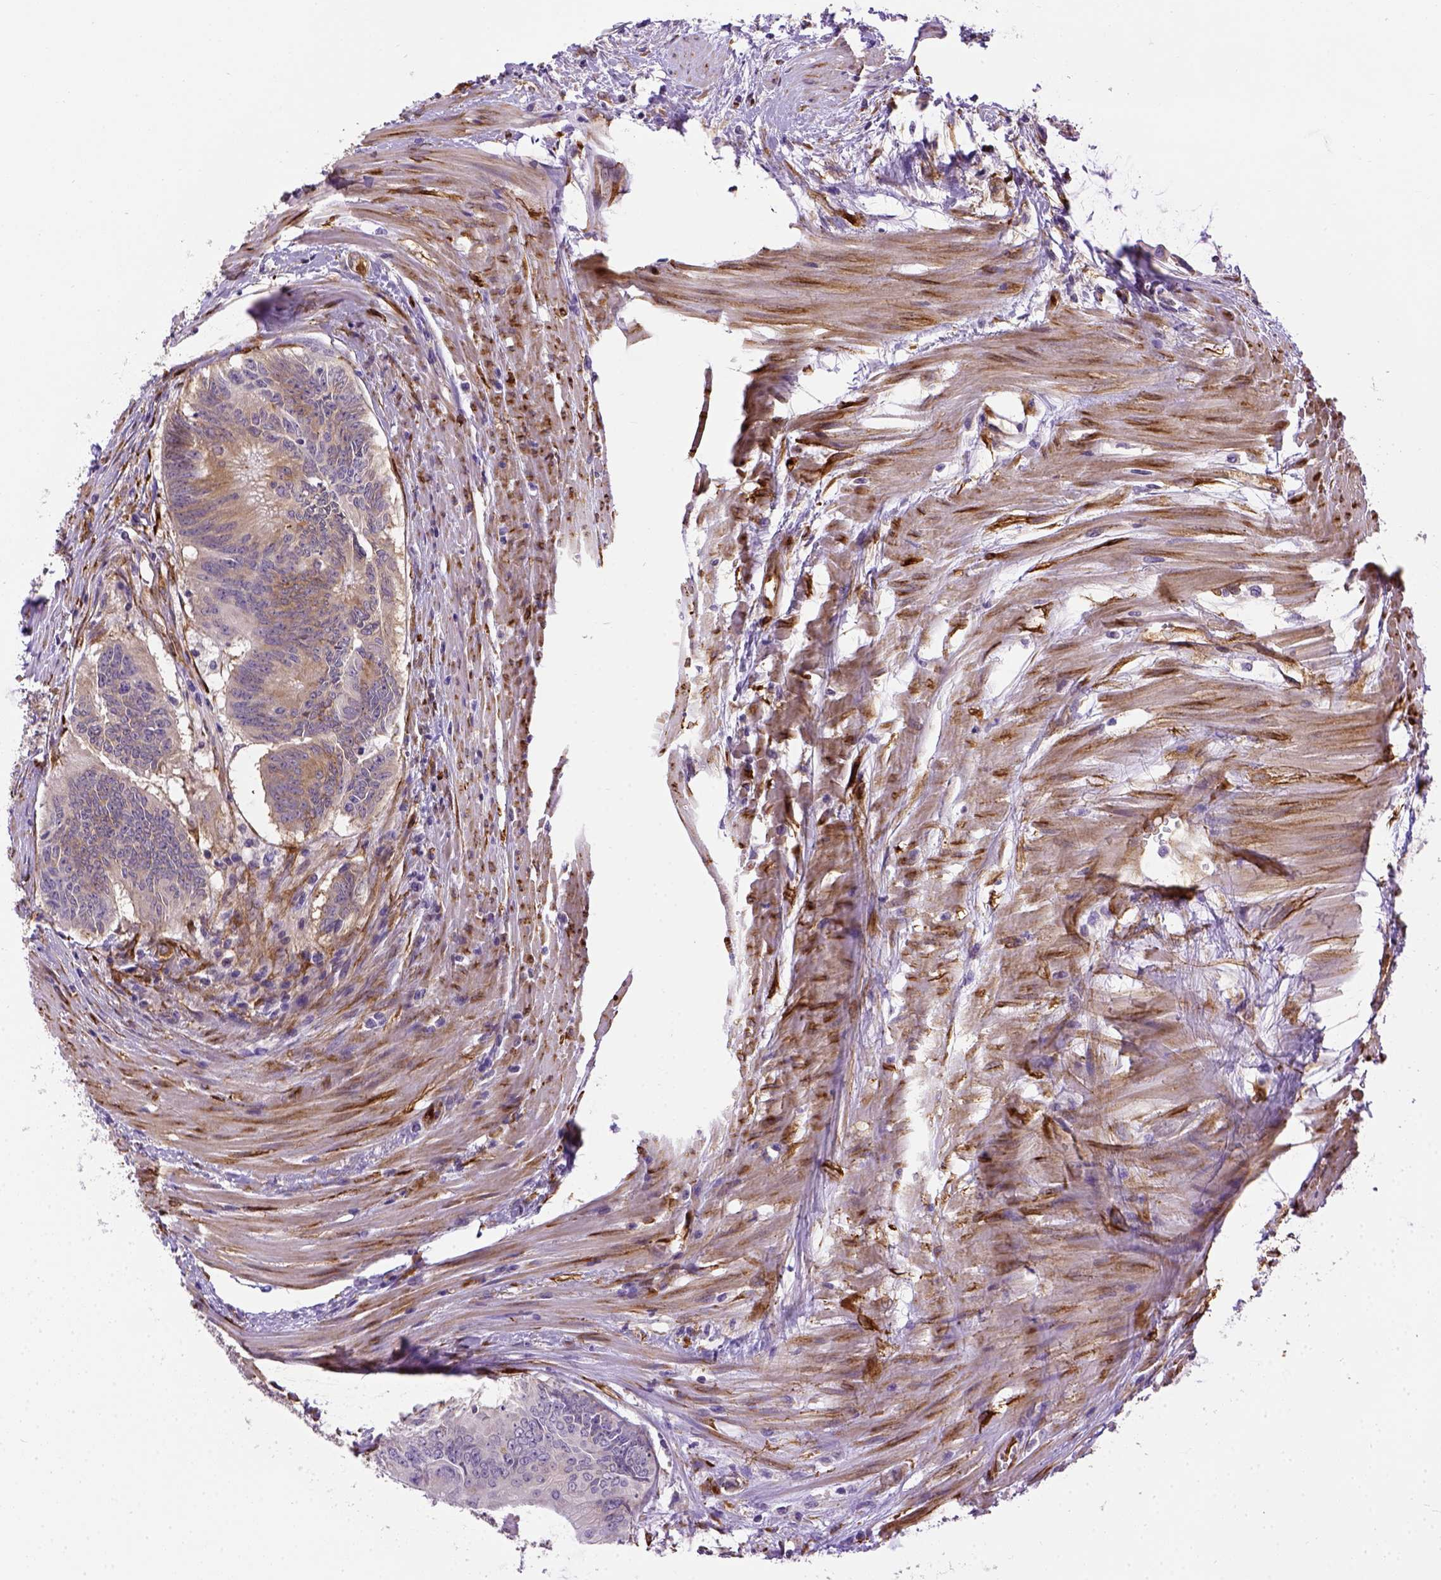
{"staining": {"intensity": "moderate", "quantity": ">75%", "location": "cytoplasmic/membranous"}, "tissue": "colorectal cancer", "cell_type": "Tumor cells", "image_type": "cancer", "snomed": [{"axis": "morphology", "description": "Adenocarcinoma, NOS"}, {"axis": "topography", "description": "Rectum"}], "caption": "Immunohistochemistry of human colorectal cancer (adenocarcinoma) displays medium levels of moderate cytoplasmic/membranous staining in about >75% of tumor cells.", "gene": "KAZN", "patient": {"sex": "male", "age": 59}}